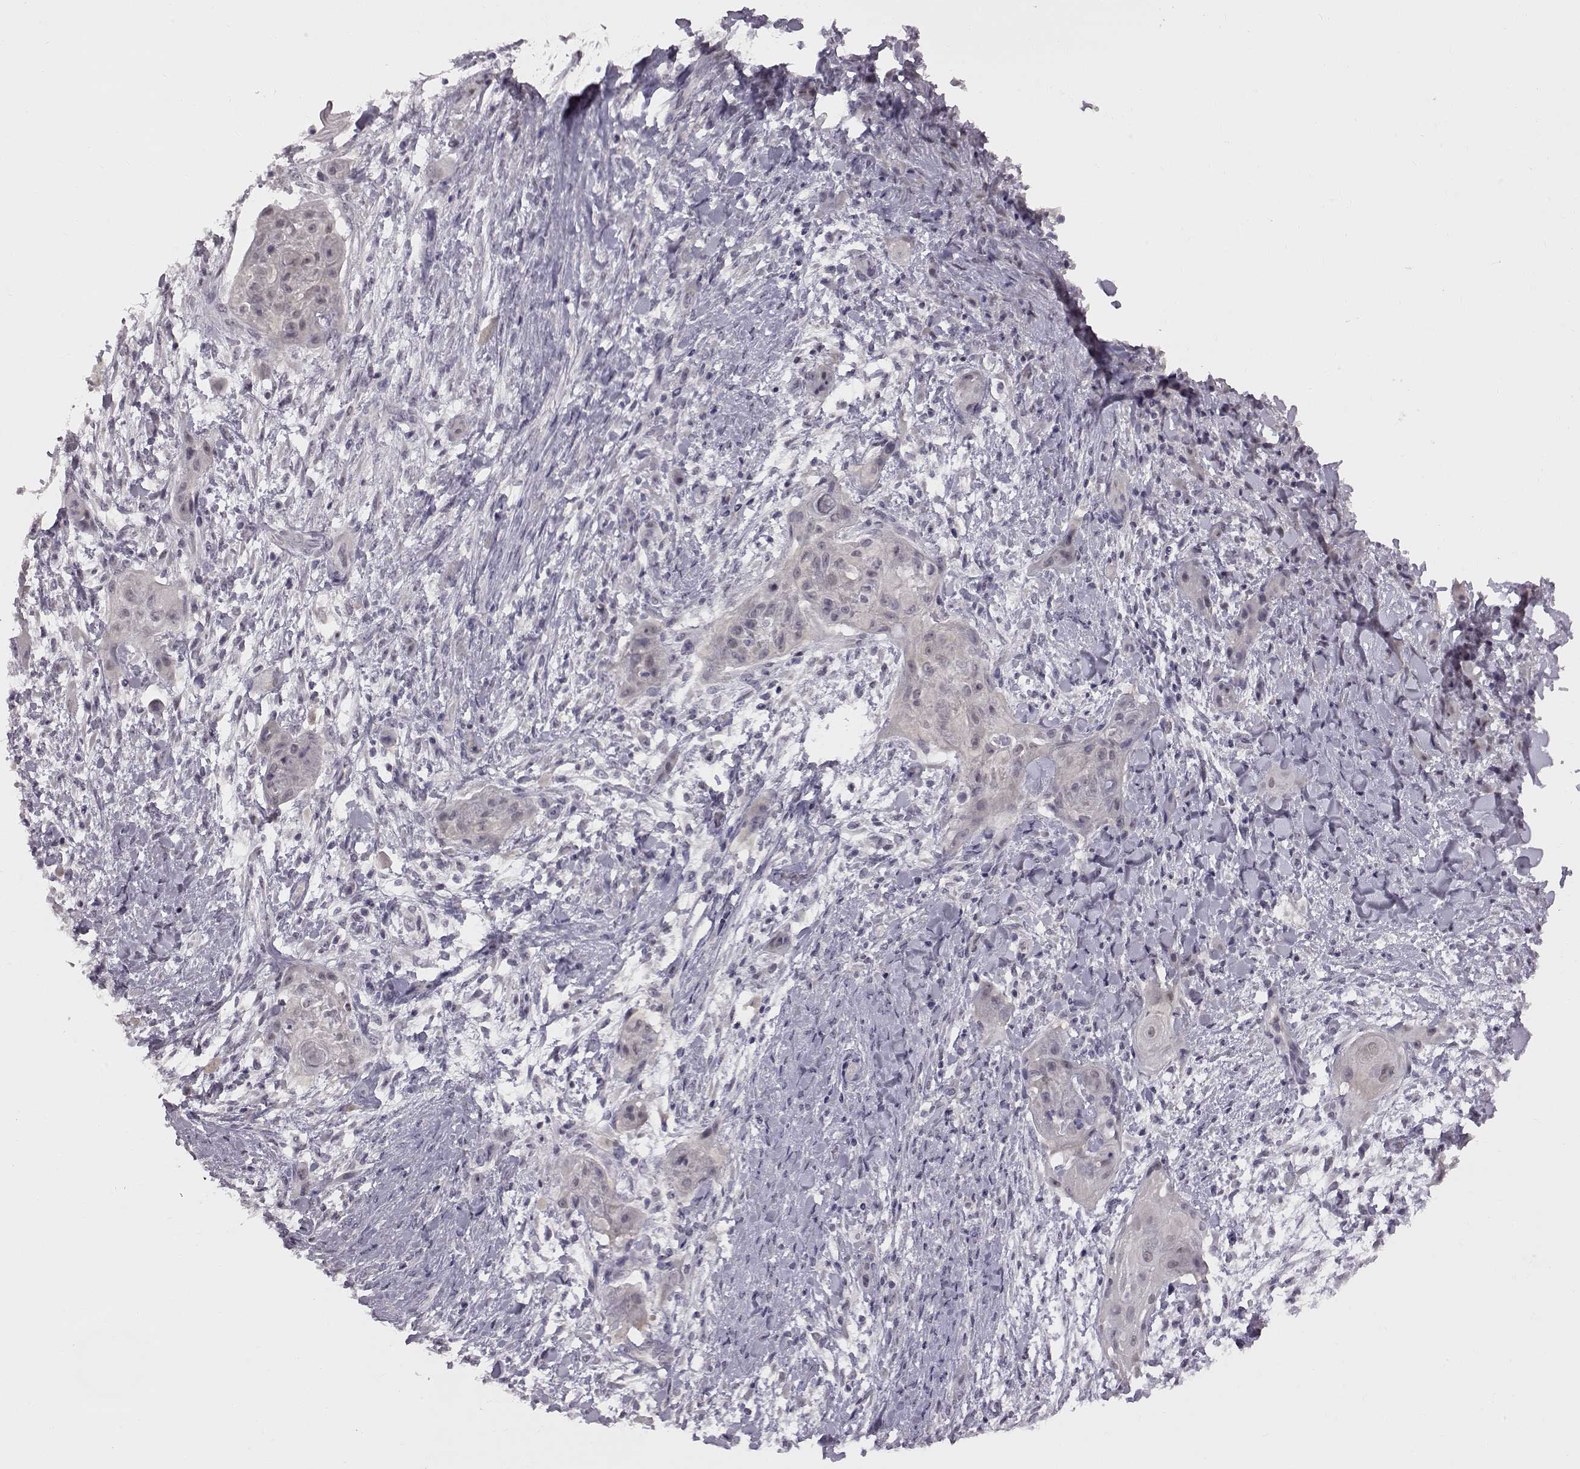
{"staining": {"intensity": "negative", "quantity": "none", "location": "none"}, "tissue": "skin cancer", "cell_type": "Tumor cells", "image_type": "cancer", "snomed": [{"axis": "morphology", "description": "Squamous cell carcinoma, NOS"}, {"axis": "topography", "description": "Skin"}], "caption": "Tumor cells are negative for protein expression in human squamous cell carcinoma (skin).", "gene": "C10orf62", "patient": {"sex": "male", "age": 62}}